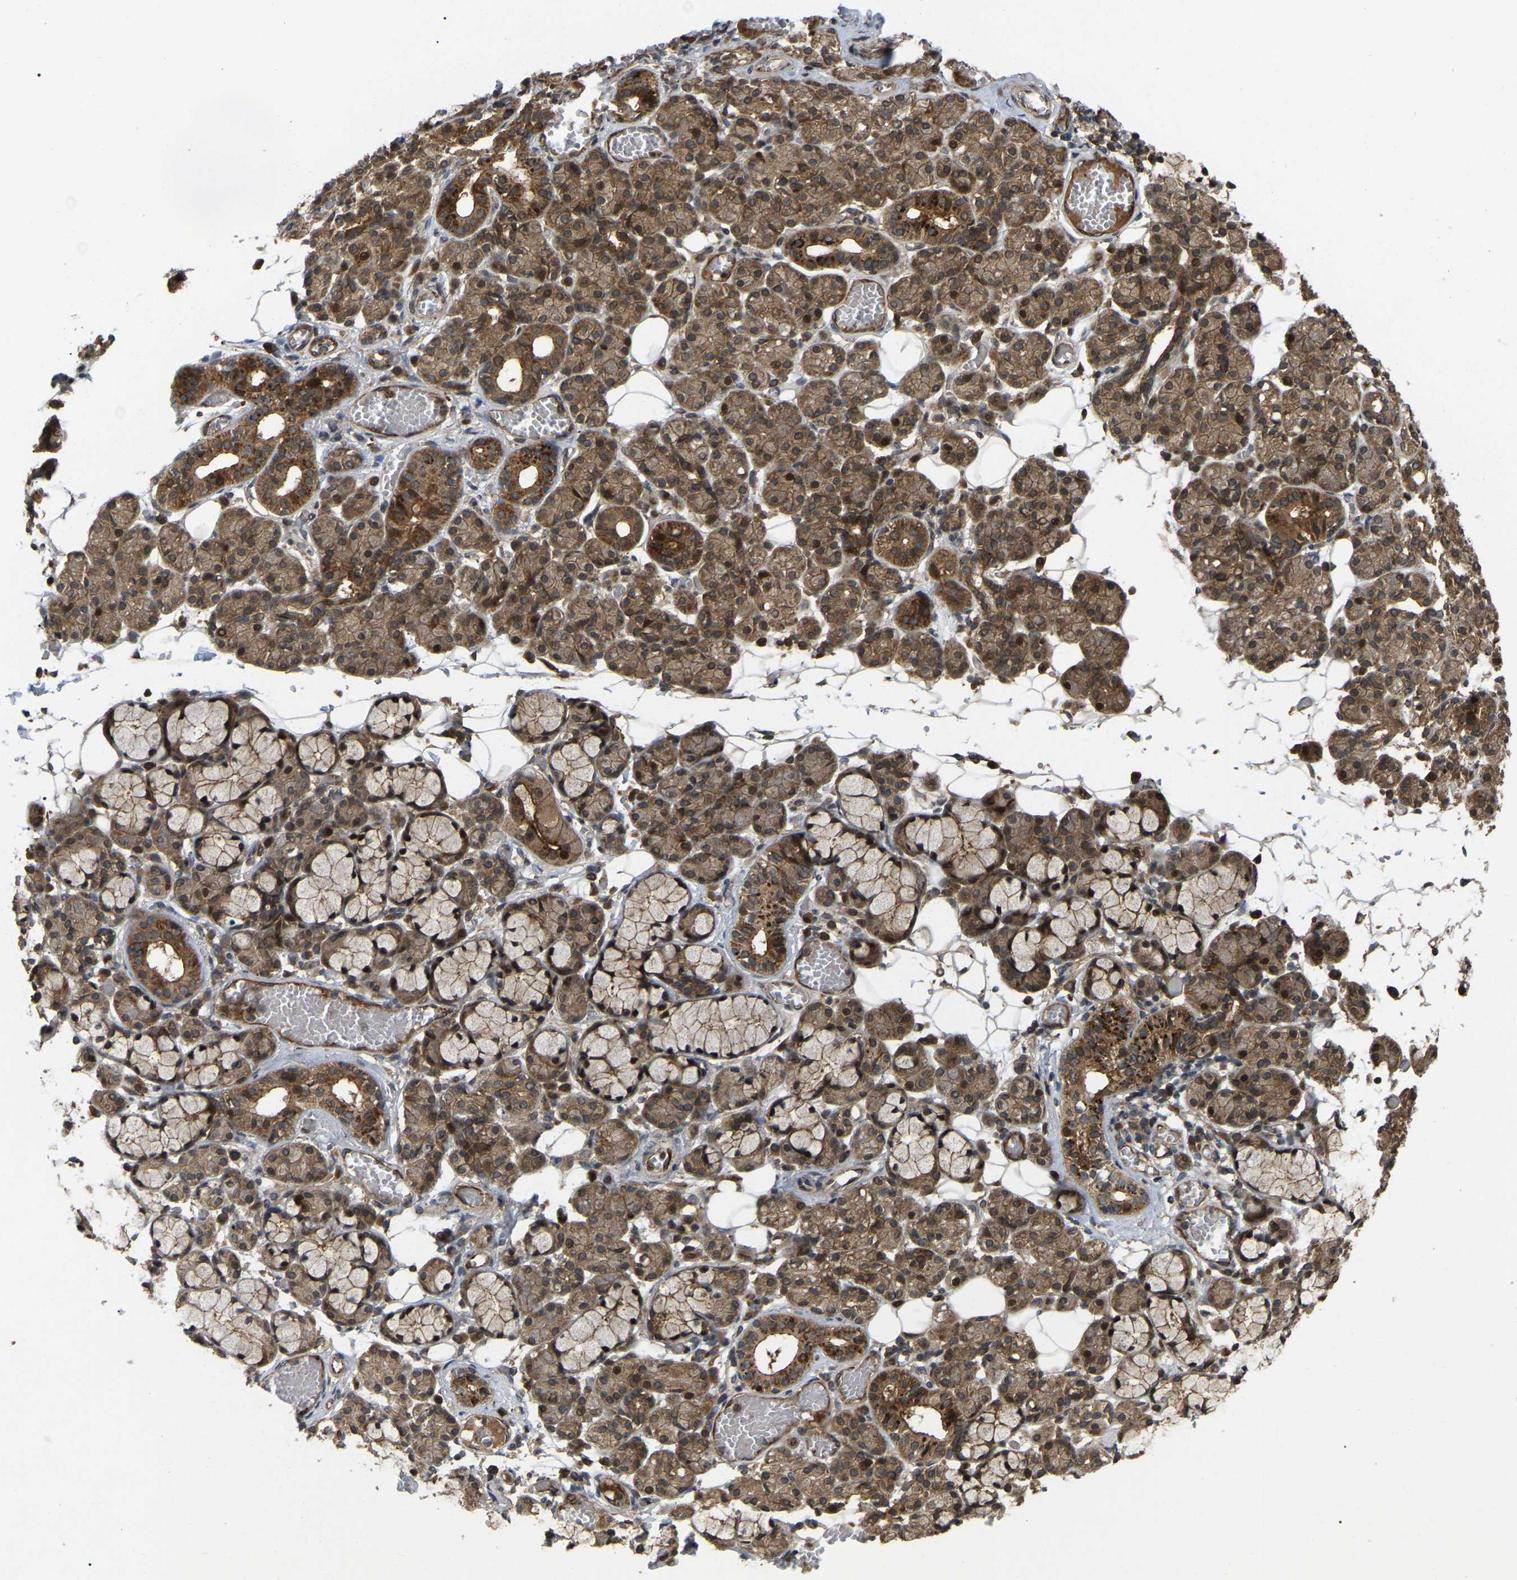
{"staining": {"intensity": "moderate", "quantity": ">75%", "location": "cytoplasmic/membranous"}, "tissue": "salivary gland", "cell_type": "Glandular cells", "image_type": "normal", "snomed": [{"axis": "morphology", "description": "Normal tissue, NOS"}, {"axis": "topography", "description": "Salivary gland"}], "caption": "Salivary gland stained with DAB IHC demonstrates medium levels of moderate cytoplasmic/membranous positivity in about >75% of glandular cells. Nuclei are stained in blue.", "gene": "KIAA1549", "patient": {"sex": "male", "age": 63}}